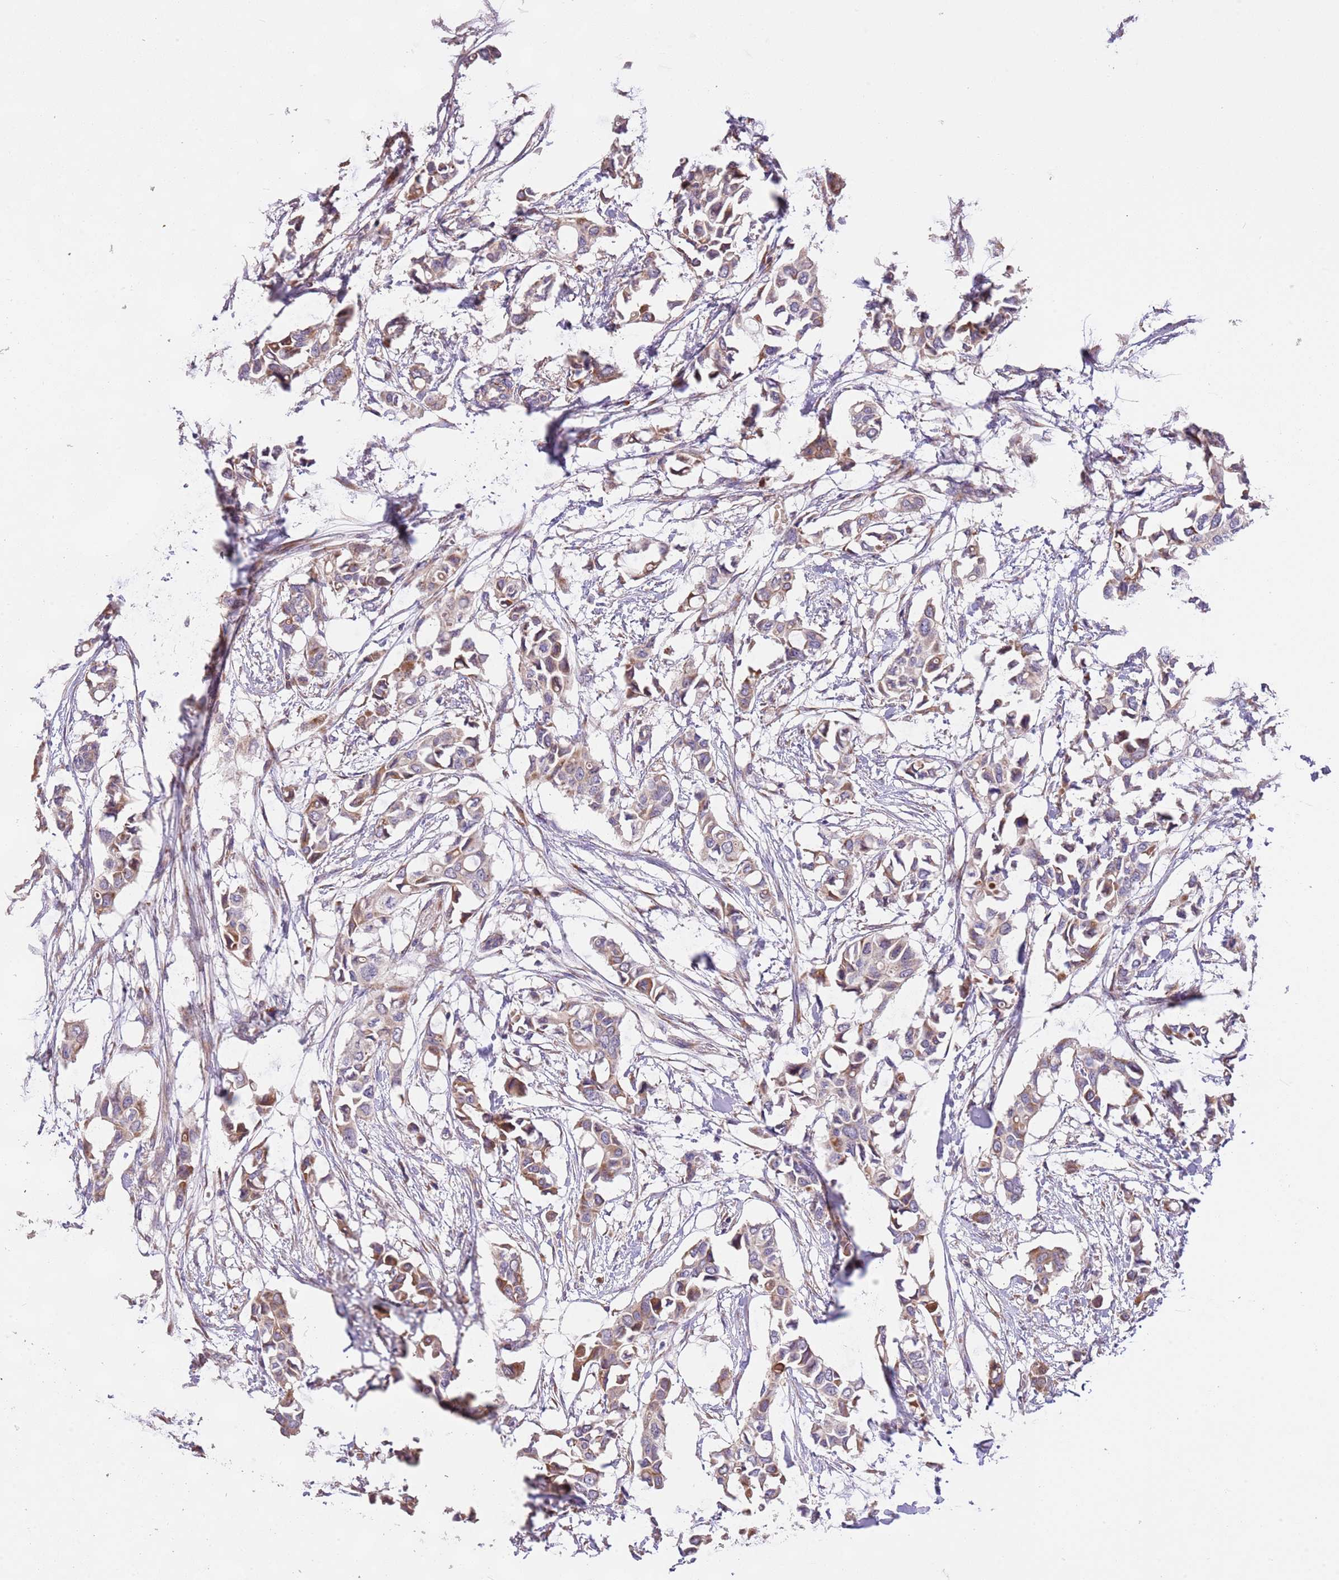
{"staining": {"intensity": "moderate", "quantity": "<25%", "location": "cytoplasmic/membranous"}, "tissue": "breast cancer", "cell_type": "Tumor cells", "image_type": "cancer", "snomed": [{"axis": "morphology", "description": "Duct carcinoma"}, {"axis": "topography", "description": "Breast"}], "caption": "A brown stain highlights moderate cytoplasmic/membranous positivity of a protein in human breast cancer (invasive ductal carcinoma) tumor cells.", "gene": "PIGA", "patient": {"sex": "female", "age": 41}}